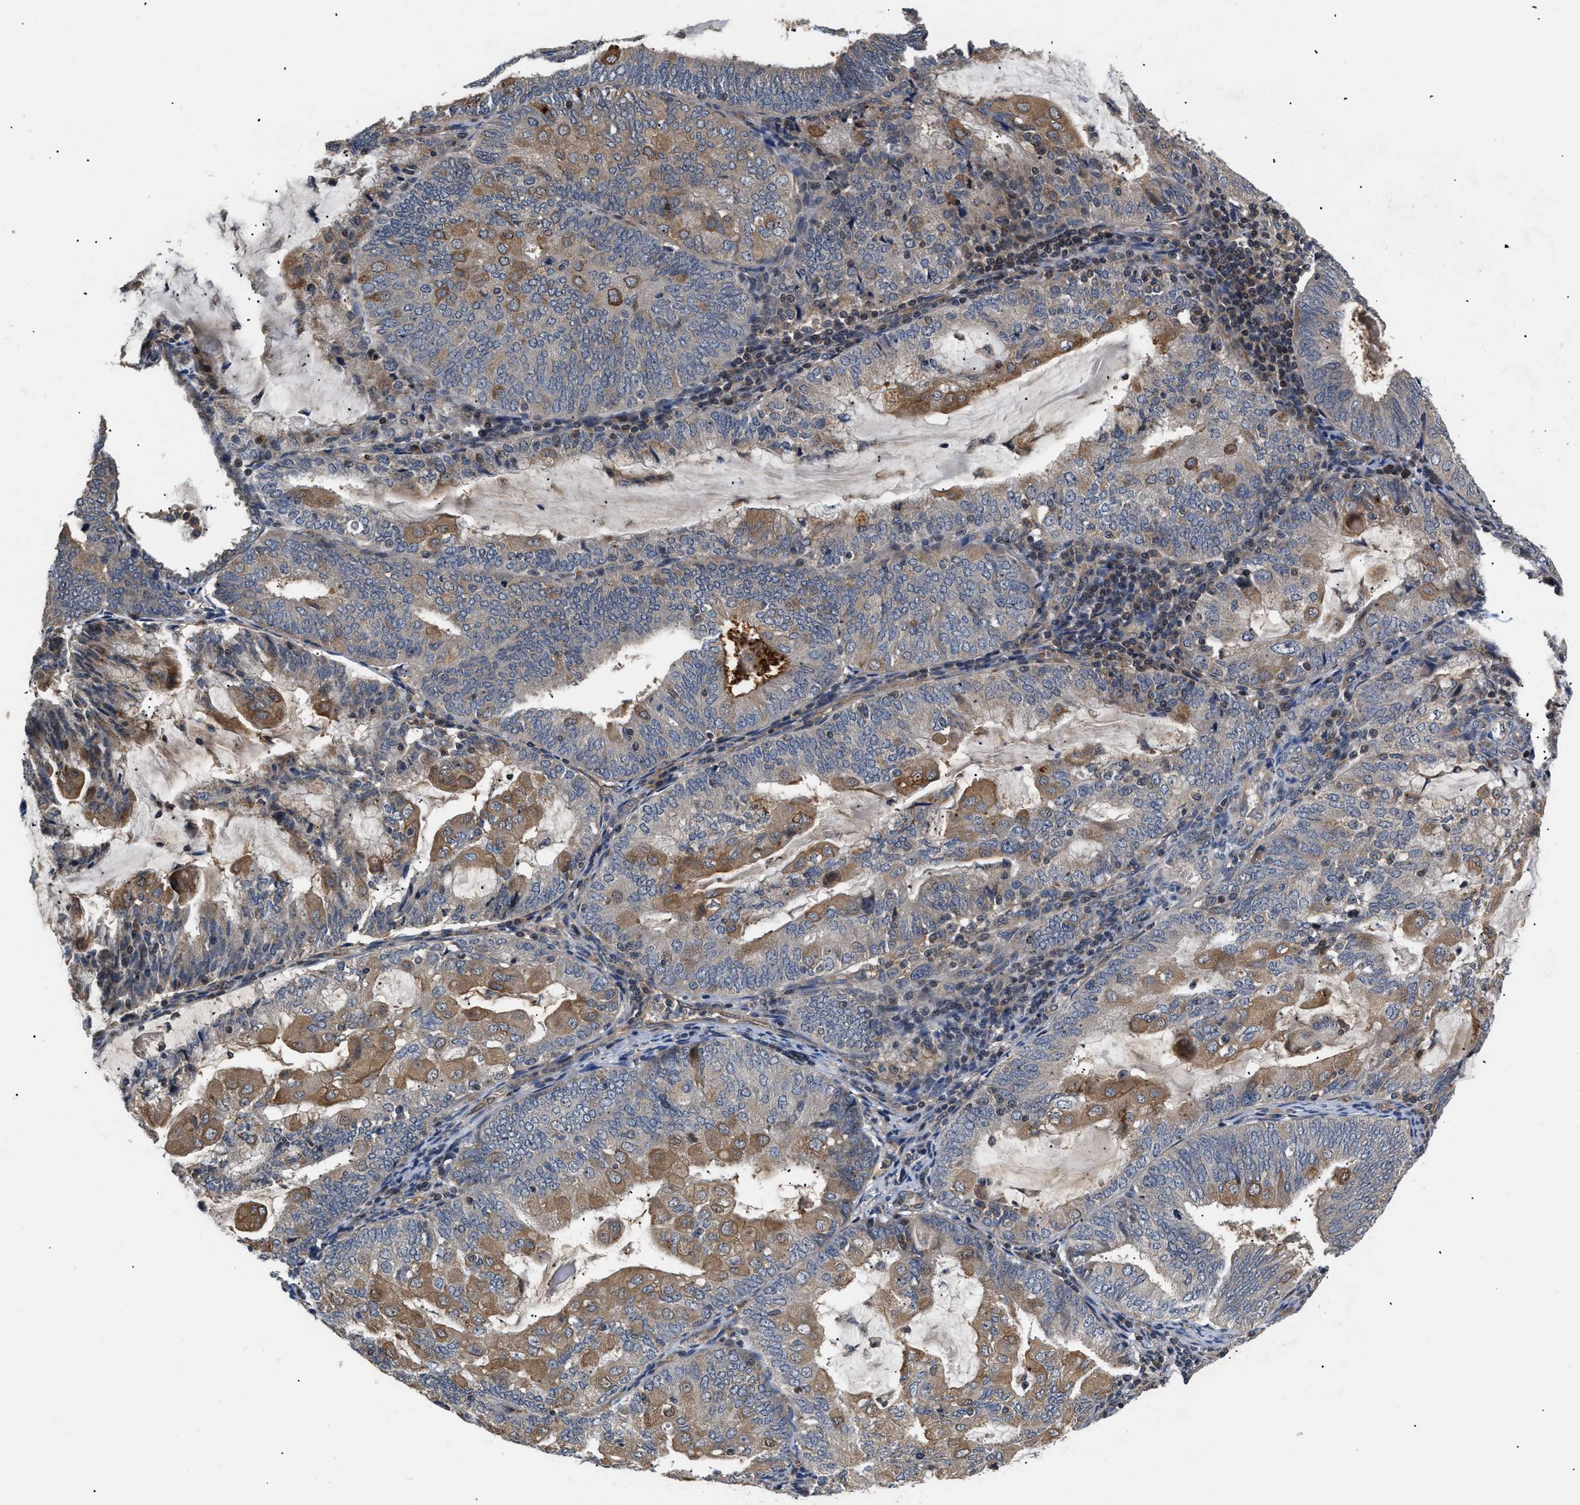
{"staining": {"intensity": "moderate", "quantity": "25%-75%", "location": "cytoplasmic/membranous"}, "tissue": "endometrial cancer", "cell_type": "Tumor cells", "image_type": "cancer", "snomed": [{"axis": "morphology", "description": "Adenocarcinoma, NOS"}, {"axis": "topography", "description": "Endometrium"}], "caption": "Immunohistochemical staining of adenocarcinoma (endometrial) displays moderate cytoplasmic/membranous protein expression in about 25%-75% of tumor cells.", "gene": "HMGCR", "patient": {"sex": "female", "age": 81}}